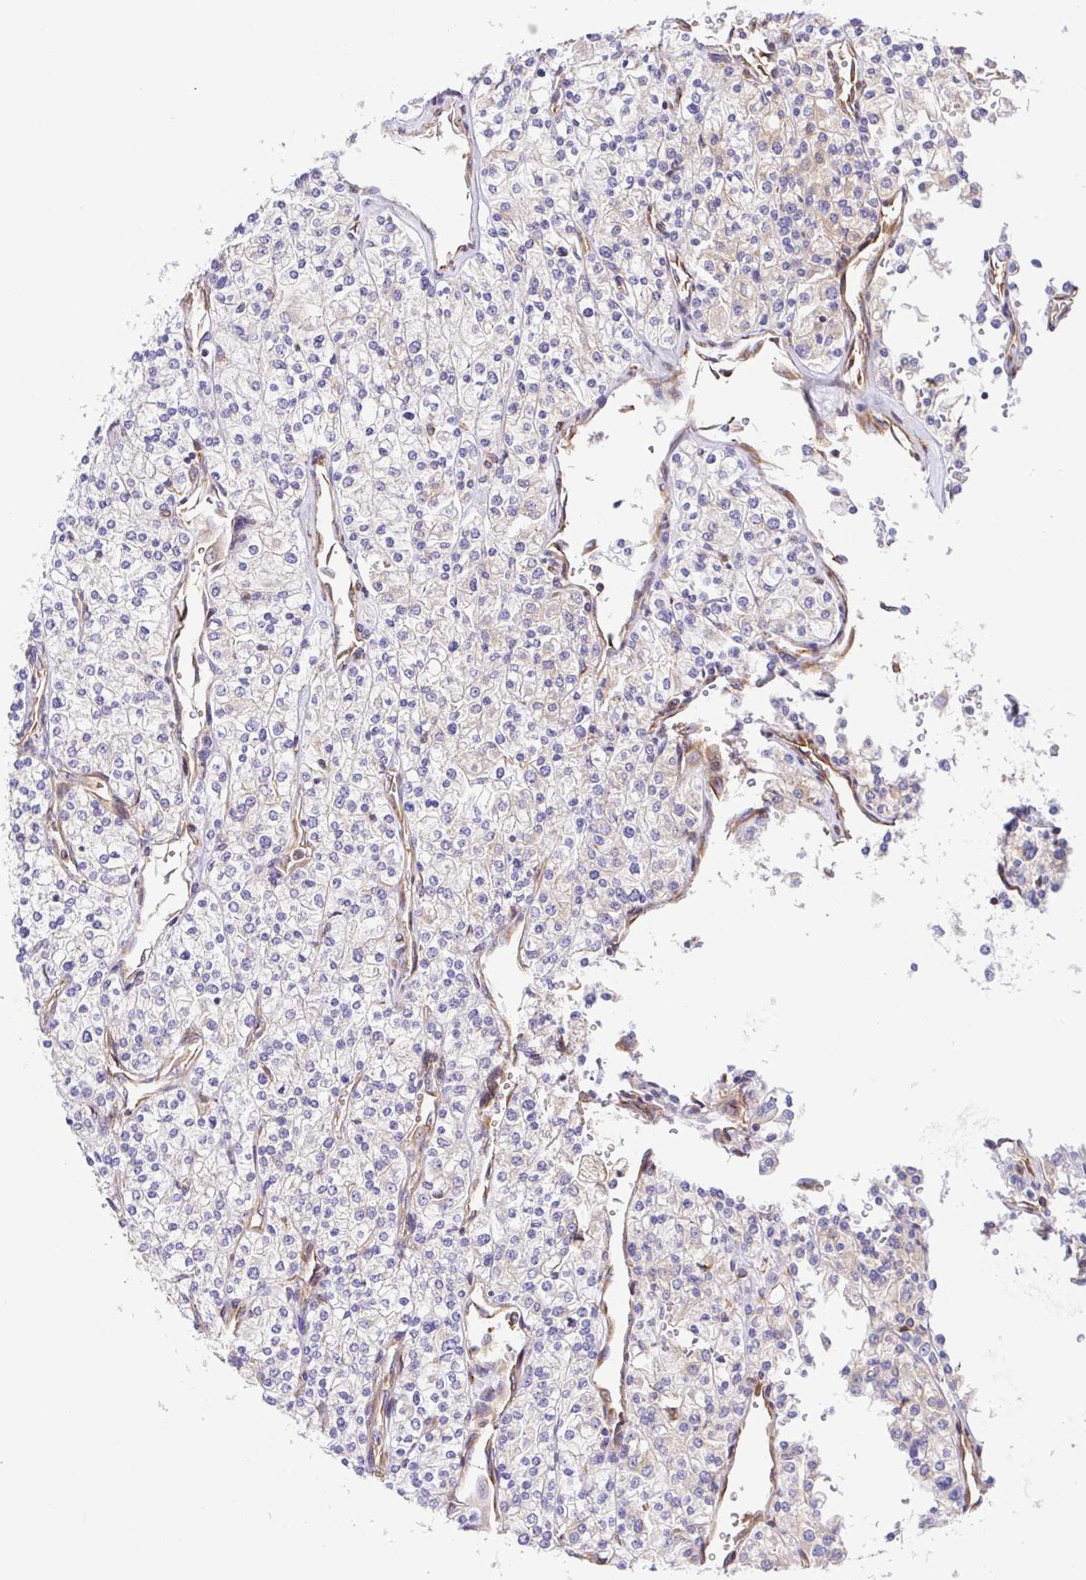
{"staining": {"intensity": "negative", "quantity": "none", "location": "none"}, "tissue": "renal cancer", "cell_type": "Tumor cells", "image_type": "cancer", "snomed": [{"axis": "morphology", "description": "Adenocarcinoma, NOS"}, {"axis": "topography", "description": "Kidney"}], "caption": "The image exhibits no staining of tumor cells in renal cancer.", "gene": "KIF5B", "patient": {"sex": "male", "age": 80}}